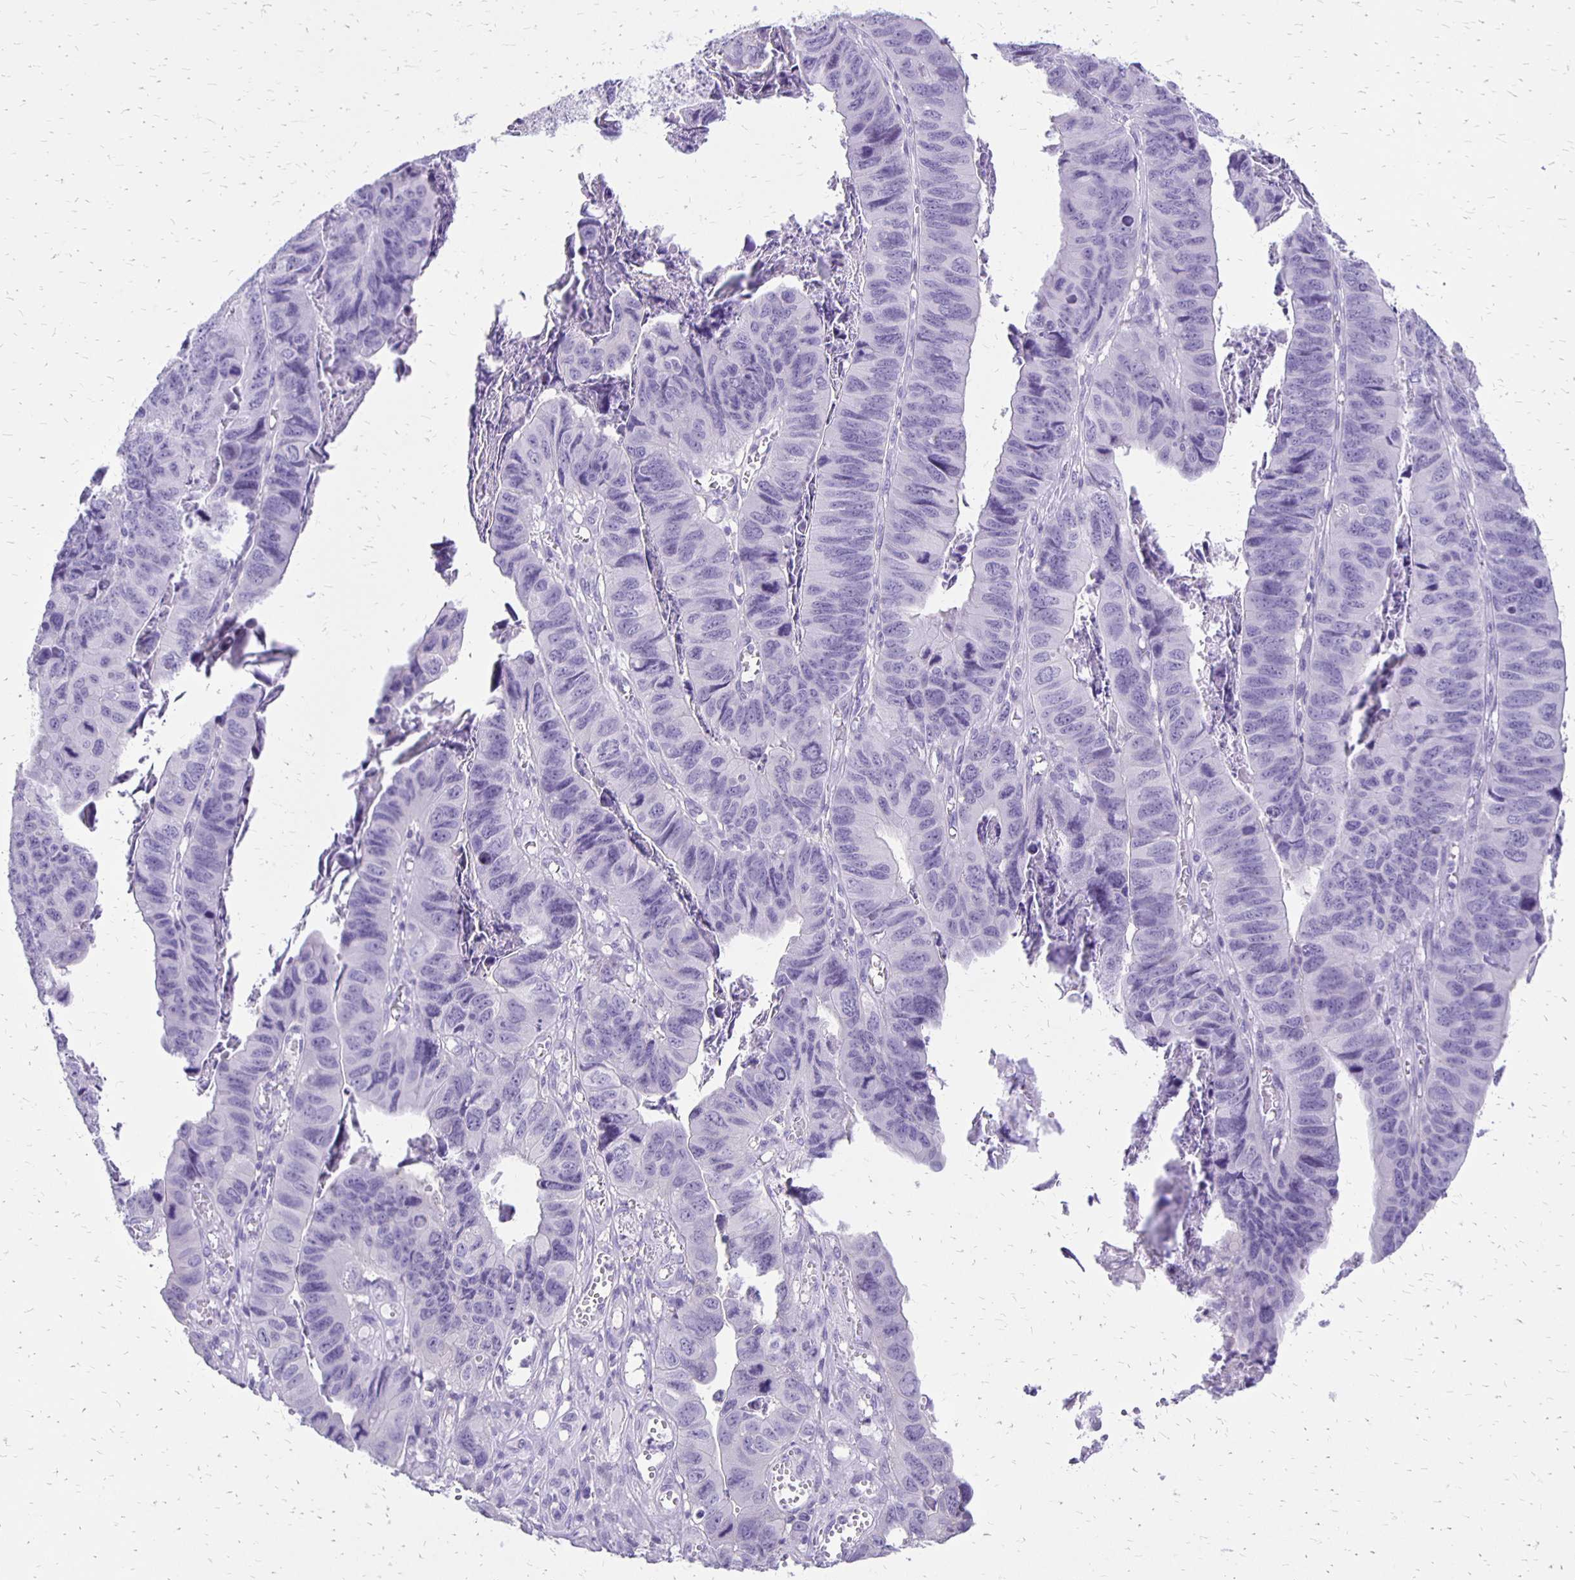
{"staining": {"intensity": "negative", "quantity": "none", "location": "none"}, "tissue": "stomach cancer", "cell_type": "Tumor cells", "image_type": "cancer", "snomed": [{"axis": "morphology", "description": "Adenocarcinoma, NOS"}, {"axis": "topography", "description": "Stomach, lower"}], "caption": "This is a image of immunohistochemistry staining of stomach cancer, which shows no expression in tumor cells. (DAB immunohistochemistry visualized using brightfield microscopy, high magnification).", "gene": "ANKRD45", "patient": {"sex": "male", "age": 77}}